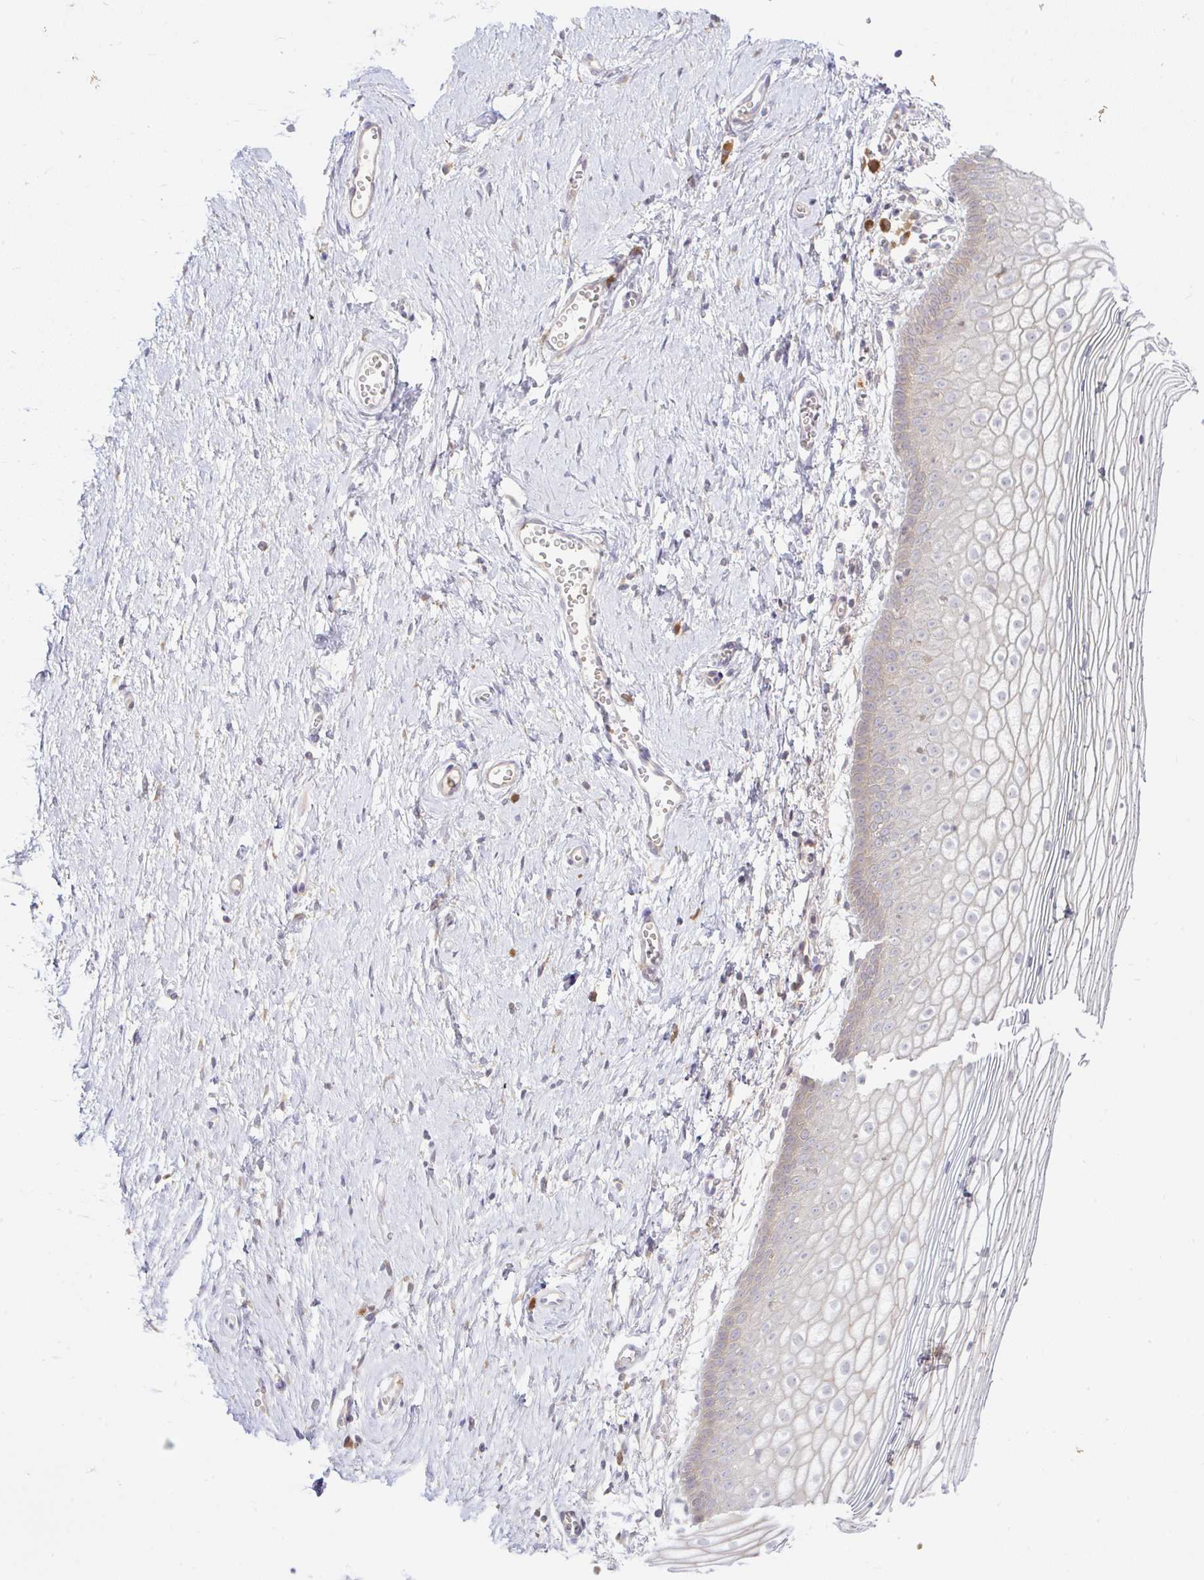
{"staining": {"intensity": "weak", "quantity": "25%-75%", "location": "cytoplasmic/membranous"}, "tissue": "vagina", "cell_type": "Squamous epithelial cells", "image_type": "normal", "snomed": [{"axis": "morphology", "description": "Normal tissue, NOS"}, {"axis": "topography", "description": "Vagina"}], "caption": "This image exhibits IHC staining of unremarkable human vagina, with low weak cytoplasmic/membranous expression in about 25%-75% of squamous epithelial cells.", "gene": "DERL2", "patient": {"sex": "female", "age": 56}}